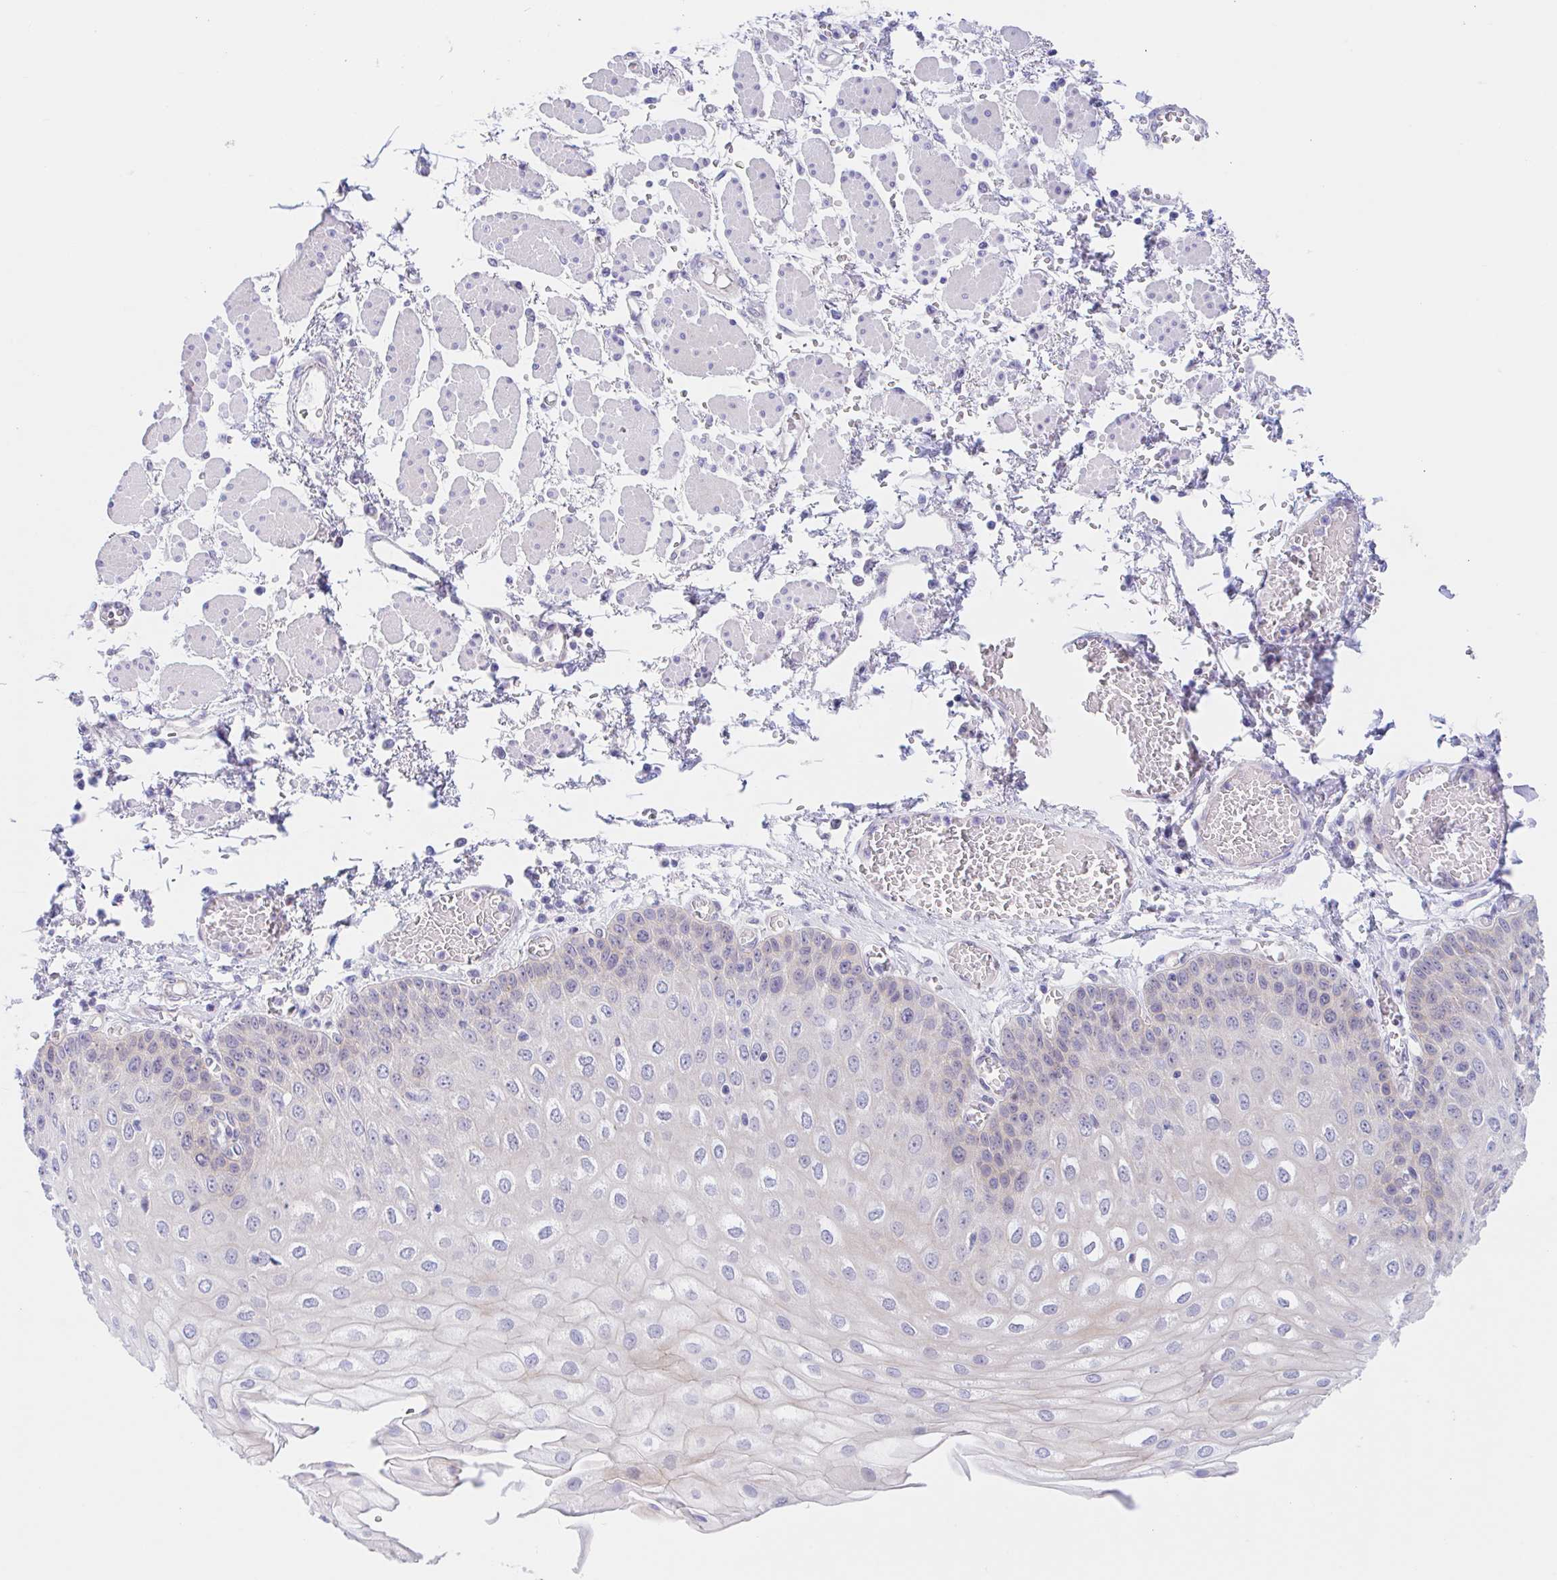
{"staining": {"intensity": "weak", "quantity": "<25%", "location": "cytoplasmic/membranous"}, "tissue": "esophagus", "cell_type": "Squamous epithelial cells", "image_type": "normal", "snomed": [{"axis": "morphology", "description": "Normal tissue, NOS"}, {"axis": "morphology", "description": "Adenocarcinoma, NOS"}, {"axis": "topography", "description": "Esophagus"}], "caption": "Histopathology image shows no significant protein positivity in squamous epithelial cells of normal esophagus. (Immunohistochemistry (ihc), brightfield microscopy, high magnification).", "gene": "TMEM86A", "patient": {"sex": "male", "age": 81}}